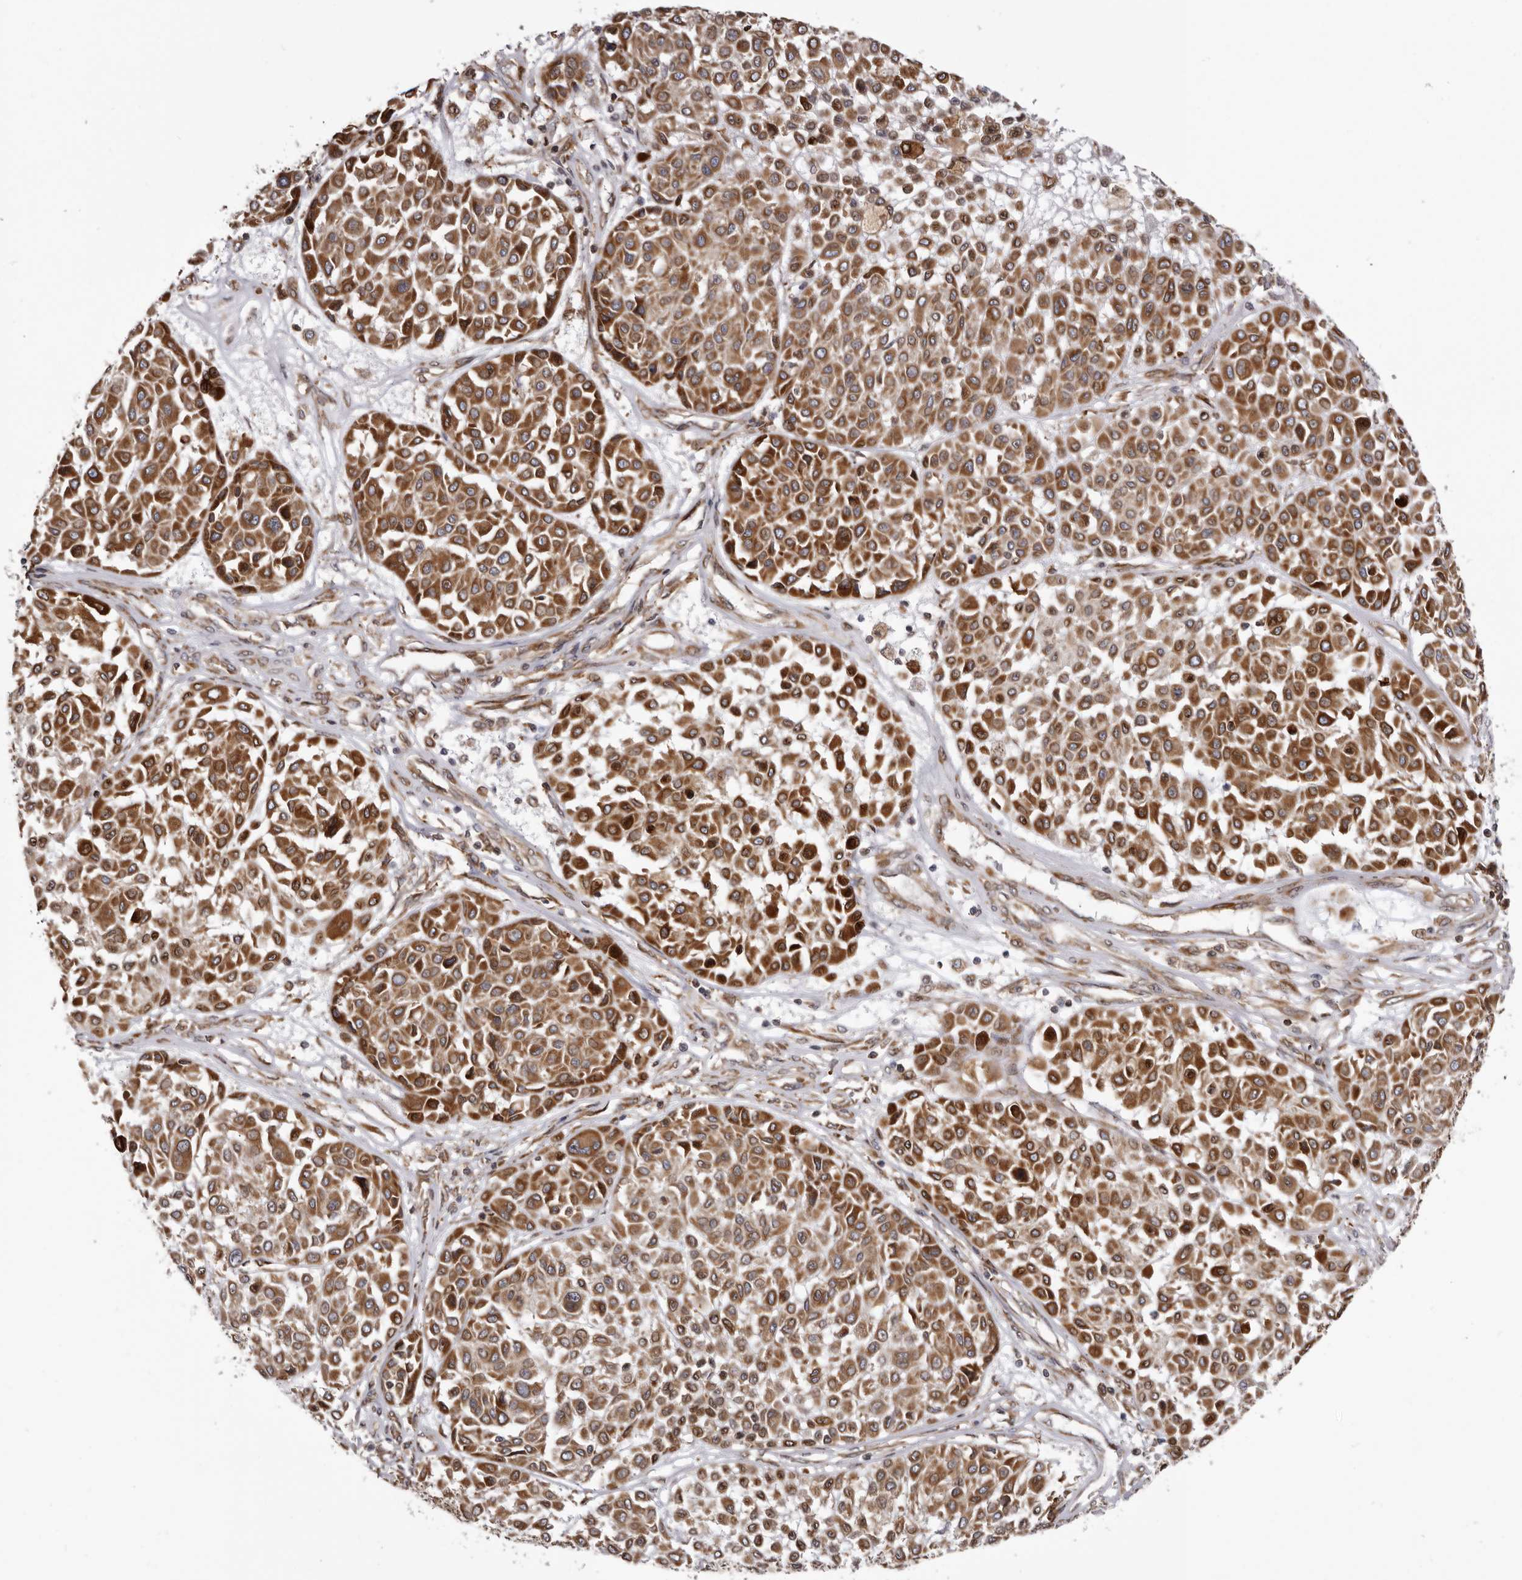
{"staining": {"intensity": "moderate", "quantity": ">75%", "location": "cytoplasmic/membranous"}, "tissue": "melanoma", "cell_type": "Tumor cells", "image_type": "cancer", "snomed": [{"axis": "morphology", "description": "Malignant melanoma, Metastatic site"}, {"axis": "topography", "description": "Soft tissue"}], "caption": "Protein expression analysis of human melanoma reveals moderate cytoplasmic/membranous positivity in about >75% of tumor cells.", "gene": "C4orf3", "patient": {"sex": "male", "age": 41}}